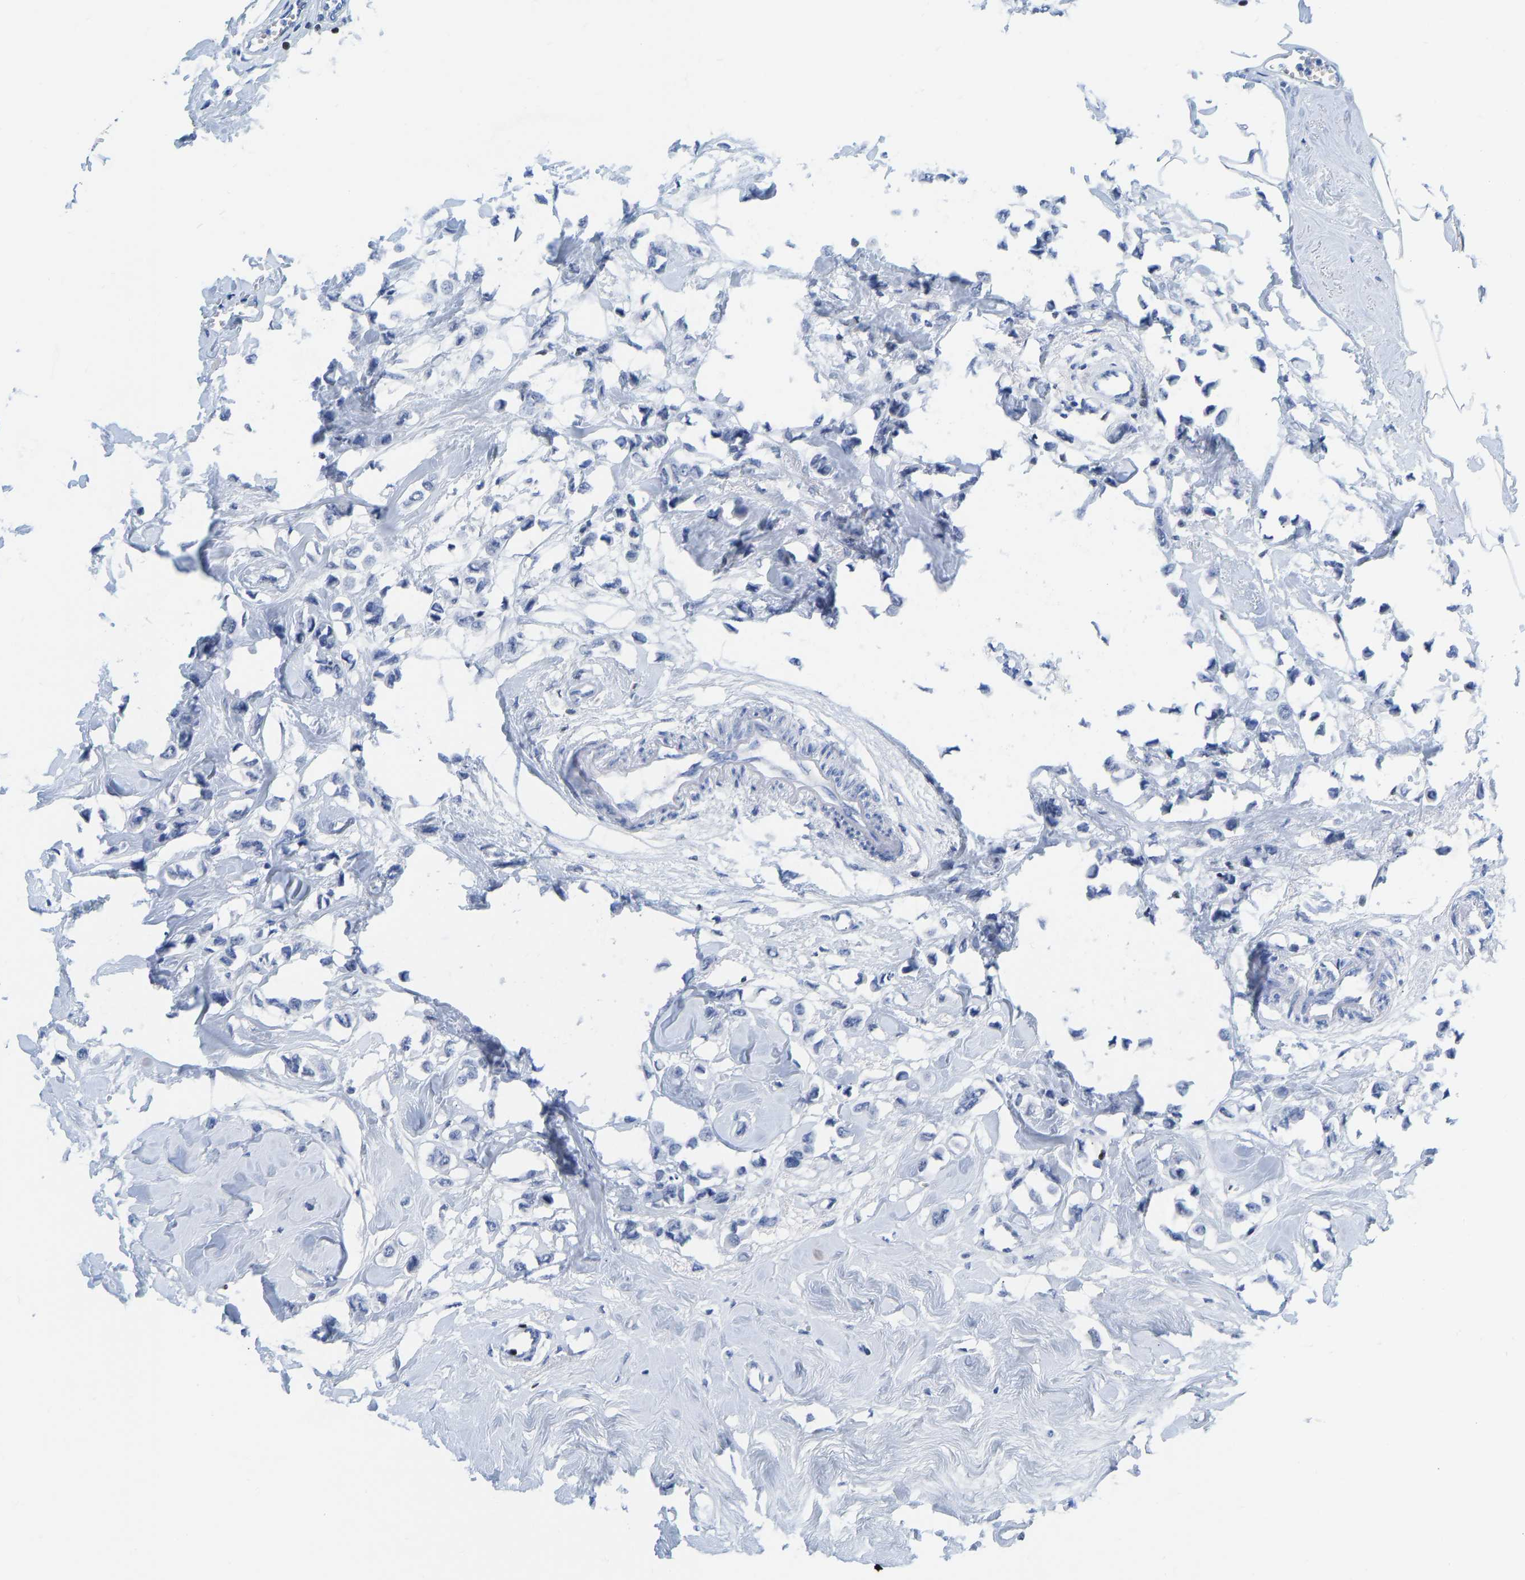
{"staining": {"intensity": "negative", "quantity": "none", "location": "none"}, "tissue": "breast cancer", "cell_type": "Tumor cells", "image_type": "cancer", "snomed": [{"axis": "morphology", "description": "Lobular carcinoma"}, {"axis": "topography", "description": "Breast"}], "caption": "Human breast cancer (lobular carcinoma) stained for a protein using immunohistochemistry reveals no expression in tumor cells.", "gene": "TCF7", "patient": {"sex": "female", "age": 51}}